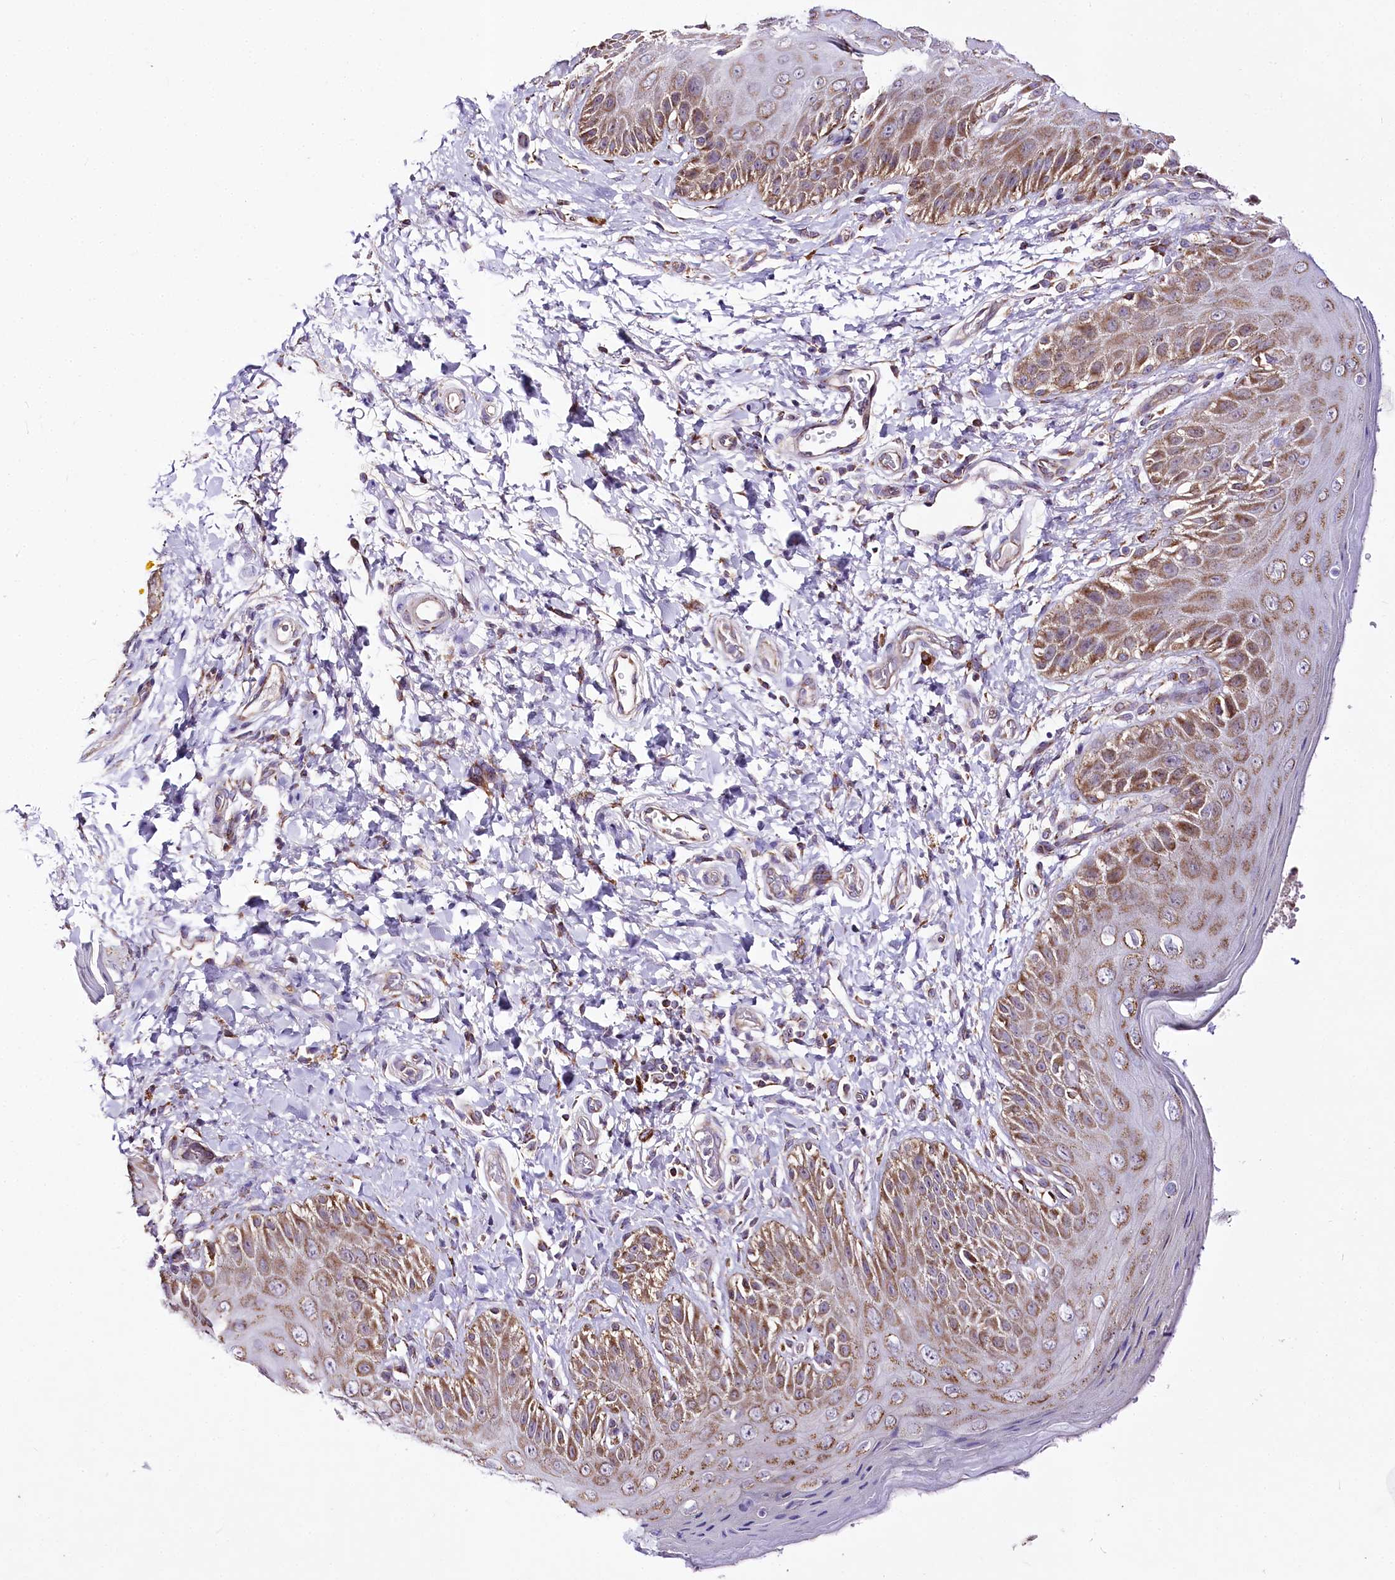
{"staining": {"intensity": "moderate", "quantity": "25%-75%", "location": "cytoplasmic/membranous"}, "tissue": "skin", "cell_type": "Epidermal cells", "image_type": "normal", "snomed": [{"axis": "morphology", "description": "Normal tissue, NOS"}, {"axis": "topography", "description": "Anal"}], "caption": "This histopathology image shows benign skin stained with IHC to label a protein in brown. The cytoplasmic/membranous of epidermal cells show moderate positivity for the protein. Nuclei are counter-stained blue.", "gene": "ATE1", "patient": {"sex": "male", "age": 44}}